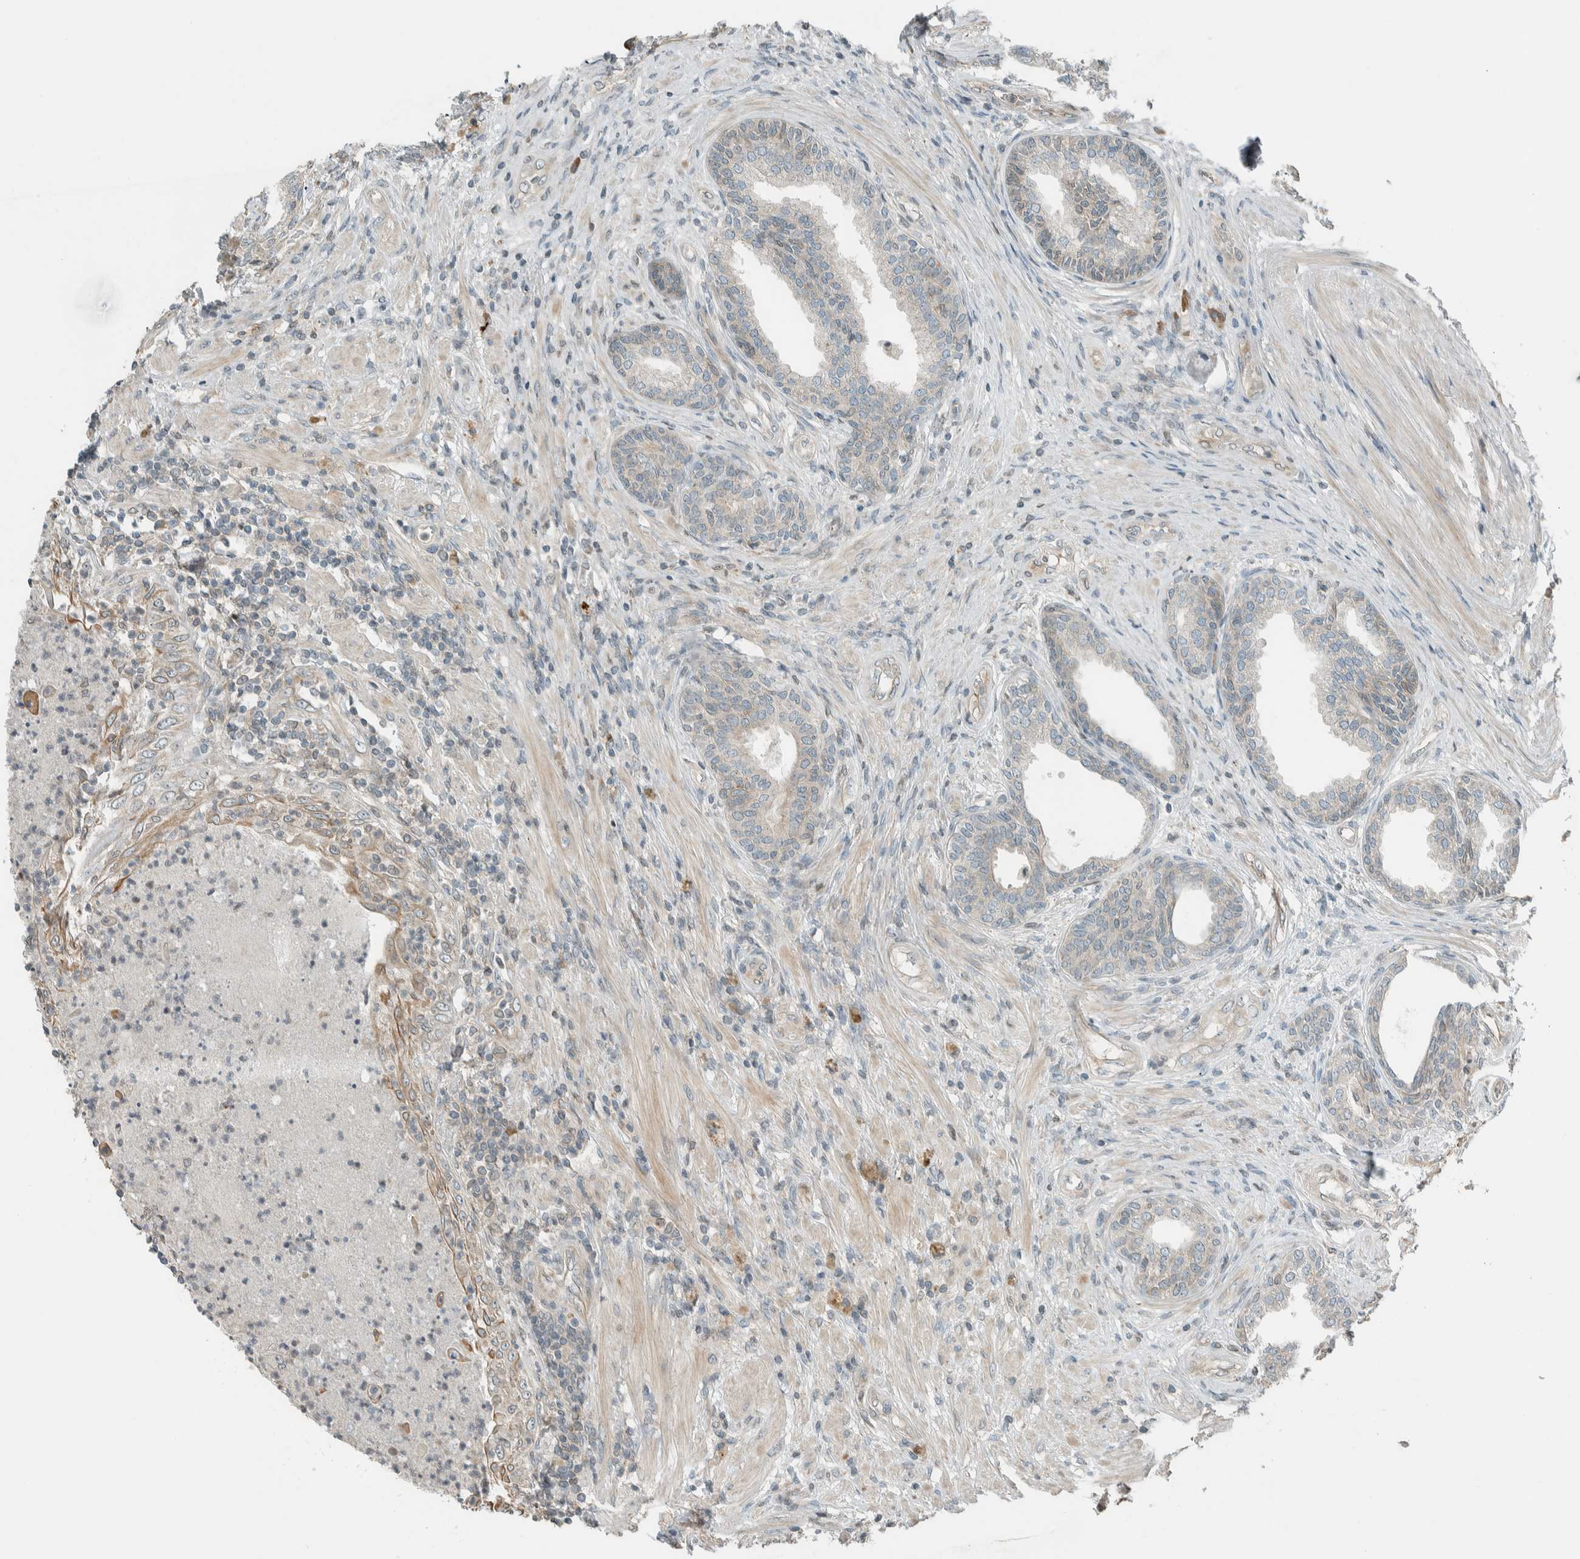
{"staining": {"intensity": "negative", "quantity": "none", "location": "none"}, "tissue": "prostate", "cell_type": "Glandular cells", "image_type": "normal", "snomed": [{"axis": "morphology", "description": "Normal tissue, NOS"}, {"axis": "topography", "description": "Prostate"}], "caption": "Immunohistochemistry (IHC) image of unremarkable prostate: prostate stained with DAB (3,3'-diaminobenzidine) demonstrates no significant protein expression in glandular cells.", "gene": "SEL1L", "patient": {"sex": "male", "age": 76}}